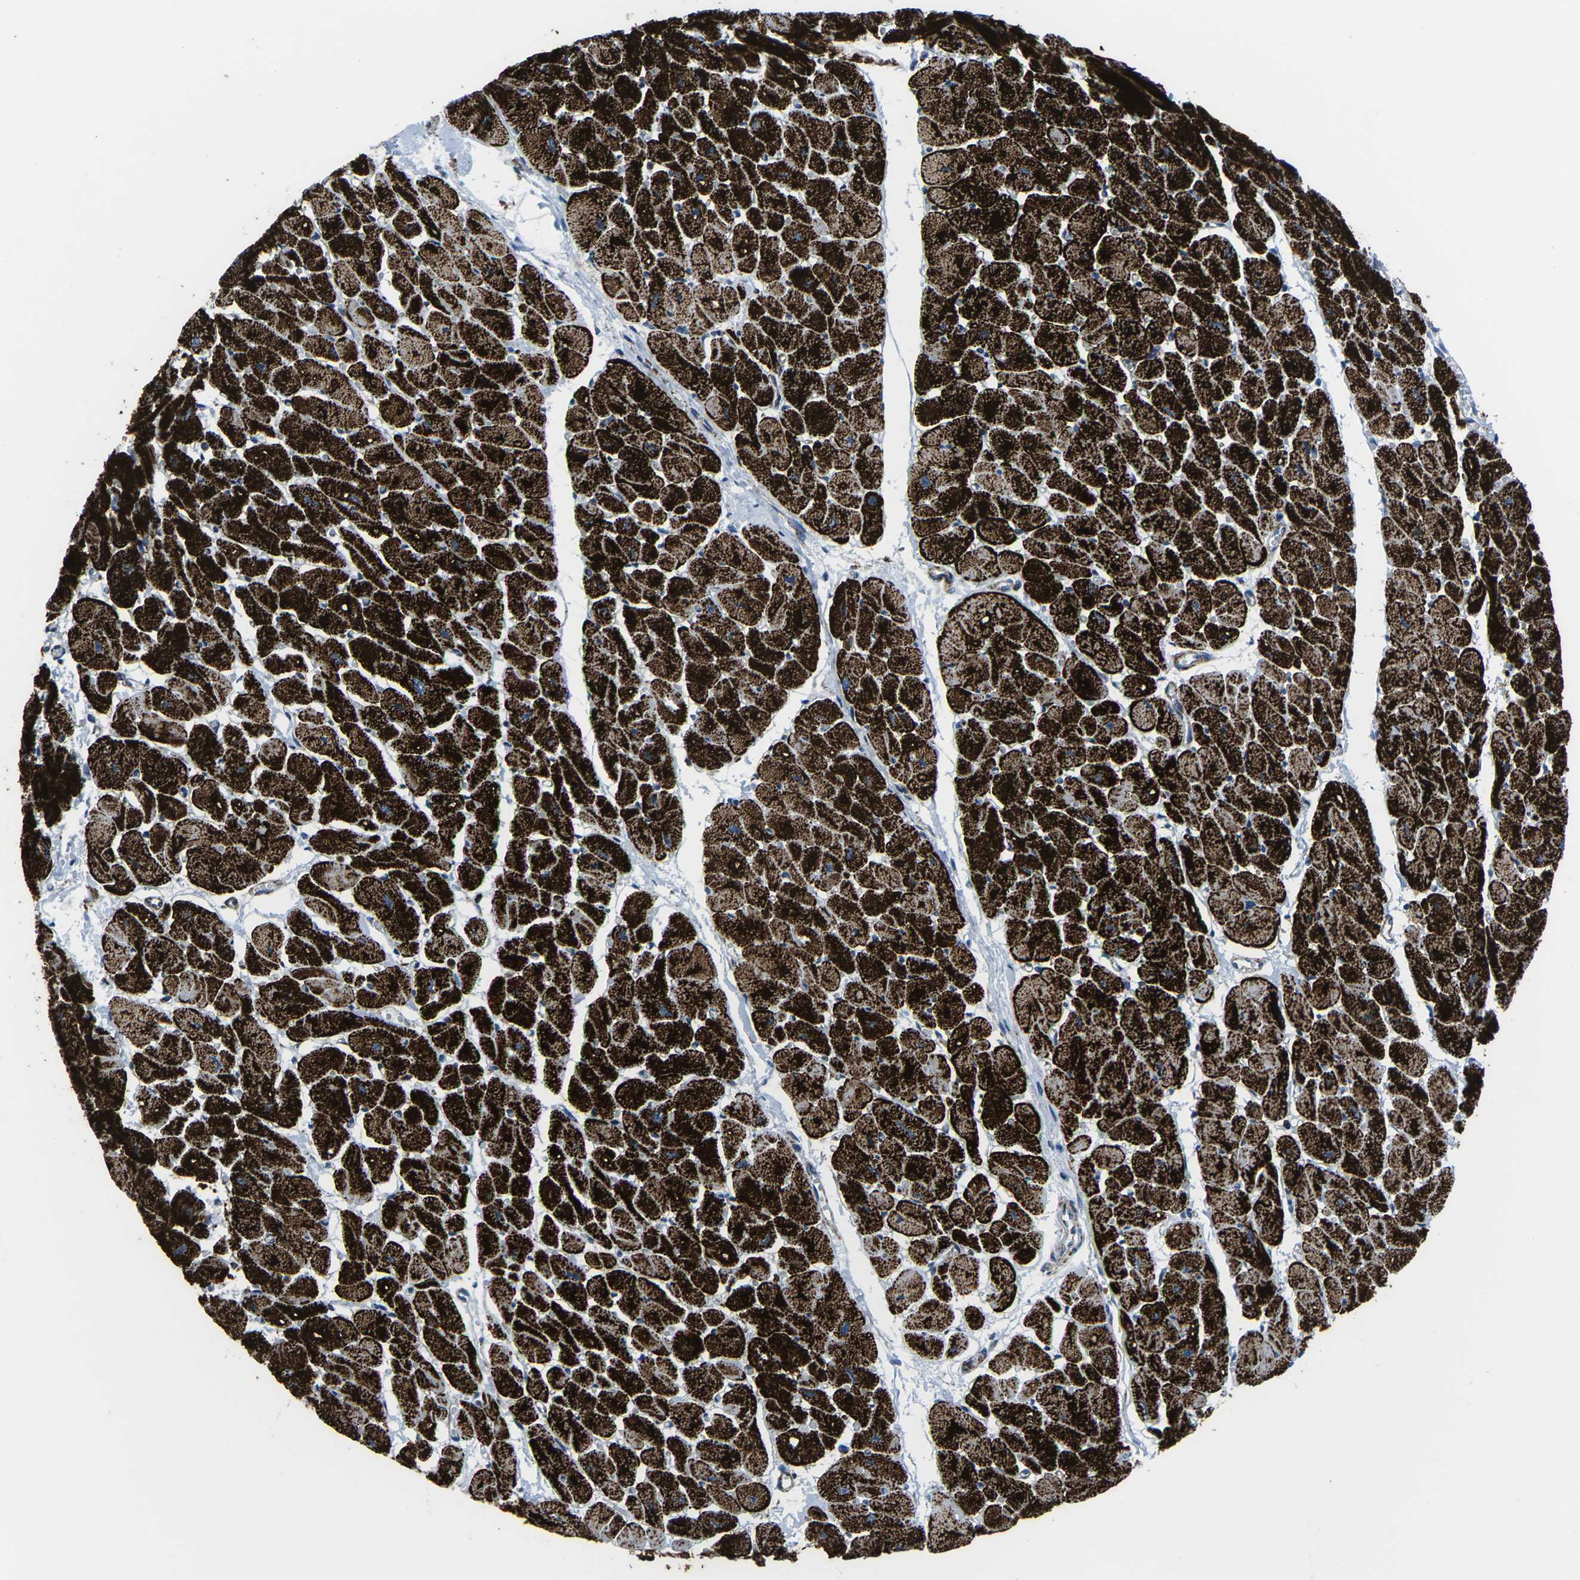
{"staining": {"intensity": "strong", "quantity": ">75%", "location": "cytoplasmic/membranous"}, "tissue": "heart muscle", "cell_type": "Cardiomyocytes", "image_type": "normal", "snomed": [{"axis": "morphology", "description": "Normal tissue, NOS"}, {"axis": "topography", "description": "Heart"}], "caption": "Heart muscle stained with immunohistochemistry (IHC) exhibits strong cytoplasmic/membranous expression in approximately >75% of cardiomyocytes. (DAB IHC, brown staining for protein, blue staining for nuclei).", "gene": "COX6C", "patient": {"sex": "female", "age": 54}}